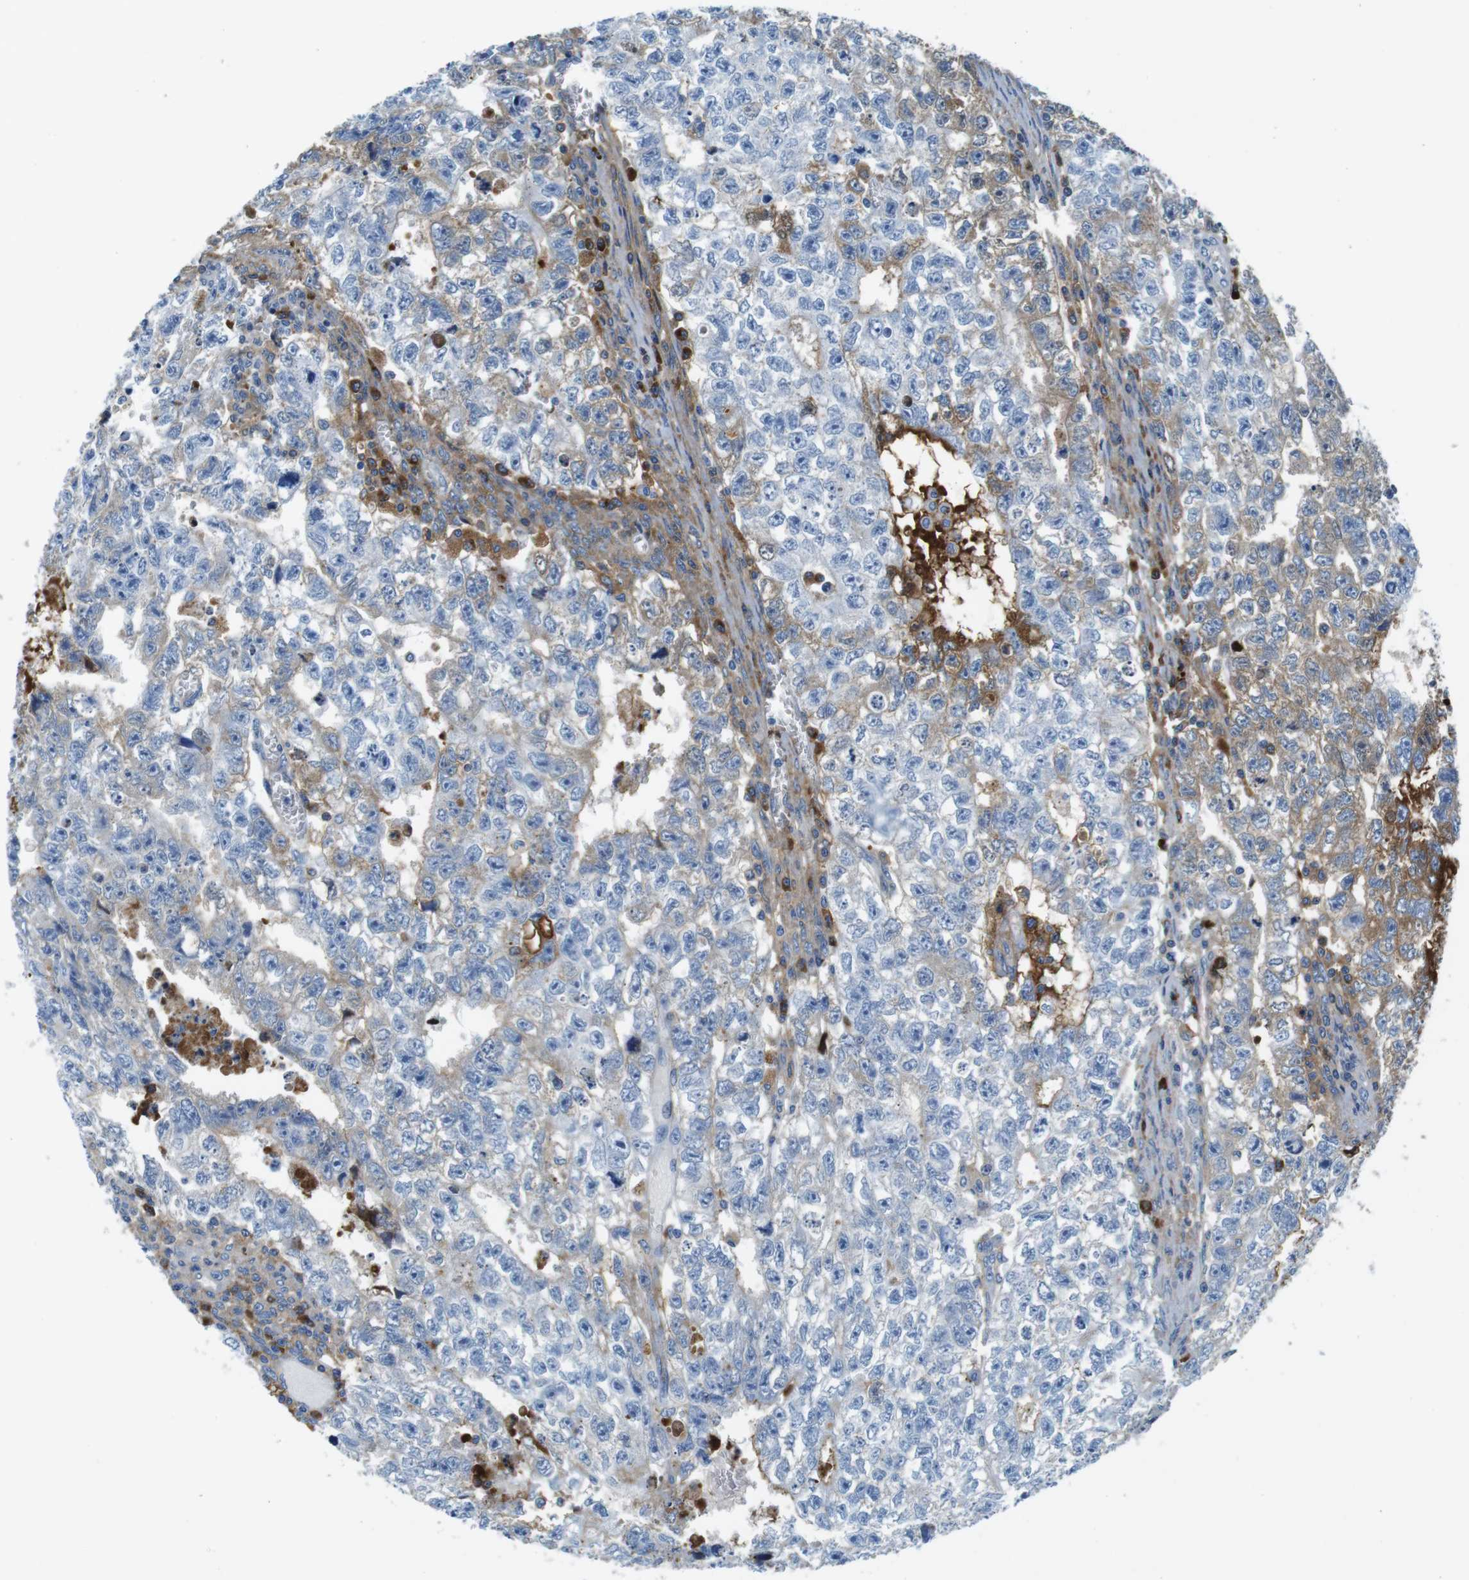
{"staining": {"intensity": "weak", "quantity": "25%-75%", "location": "cytoplasmic/membranous"}, "tissue": "testis cancer", "cell_type": "Tumor cells", "image_type": "cancer", "snomed": [{"axis": "morphology", "description": "Seminoma, NOS"}, {"axis": "morphology", "description": "Carcinoma, Embryonal, NOS"}, {"axis": "topography", "description": "Testis"}], "caption": "DAB immunohistochemical staining of seminoma (testis) shows weak cytoplasmic/membranous protein positivity in about 25%-75% of tumor cells.", "gene": "IGKC", "patient": {"sex": "male", "age": 38}}